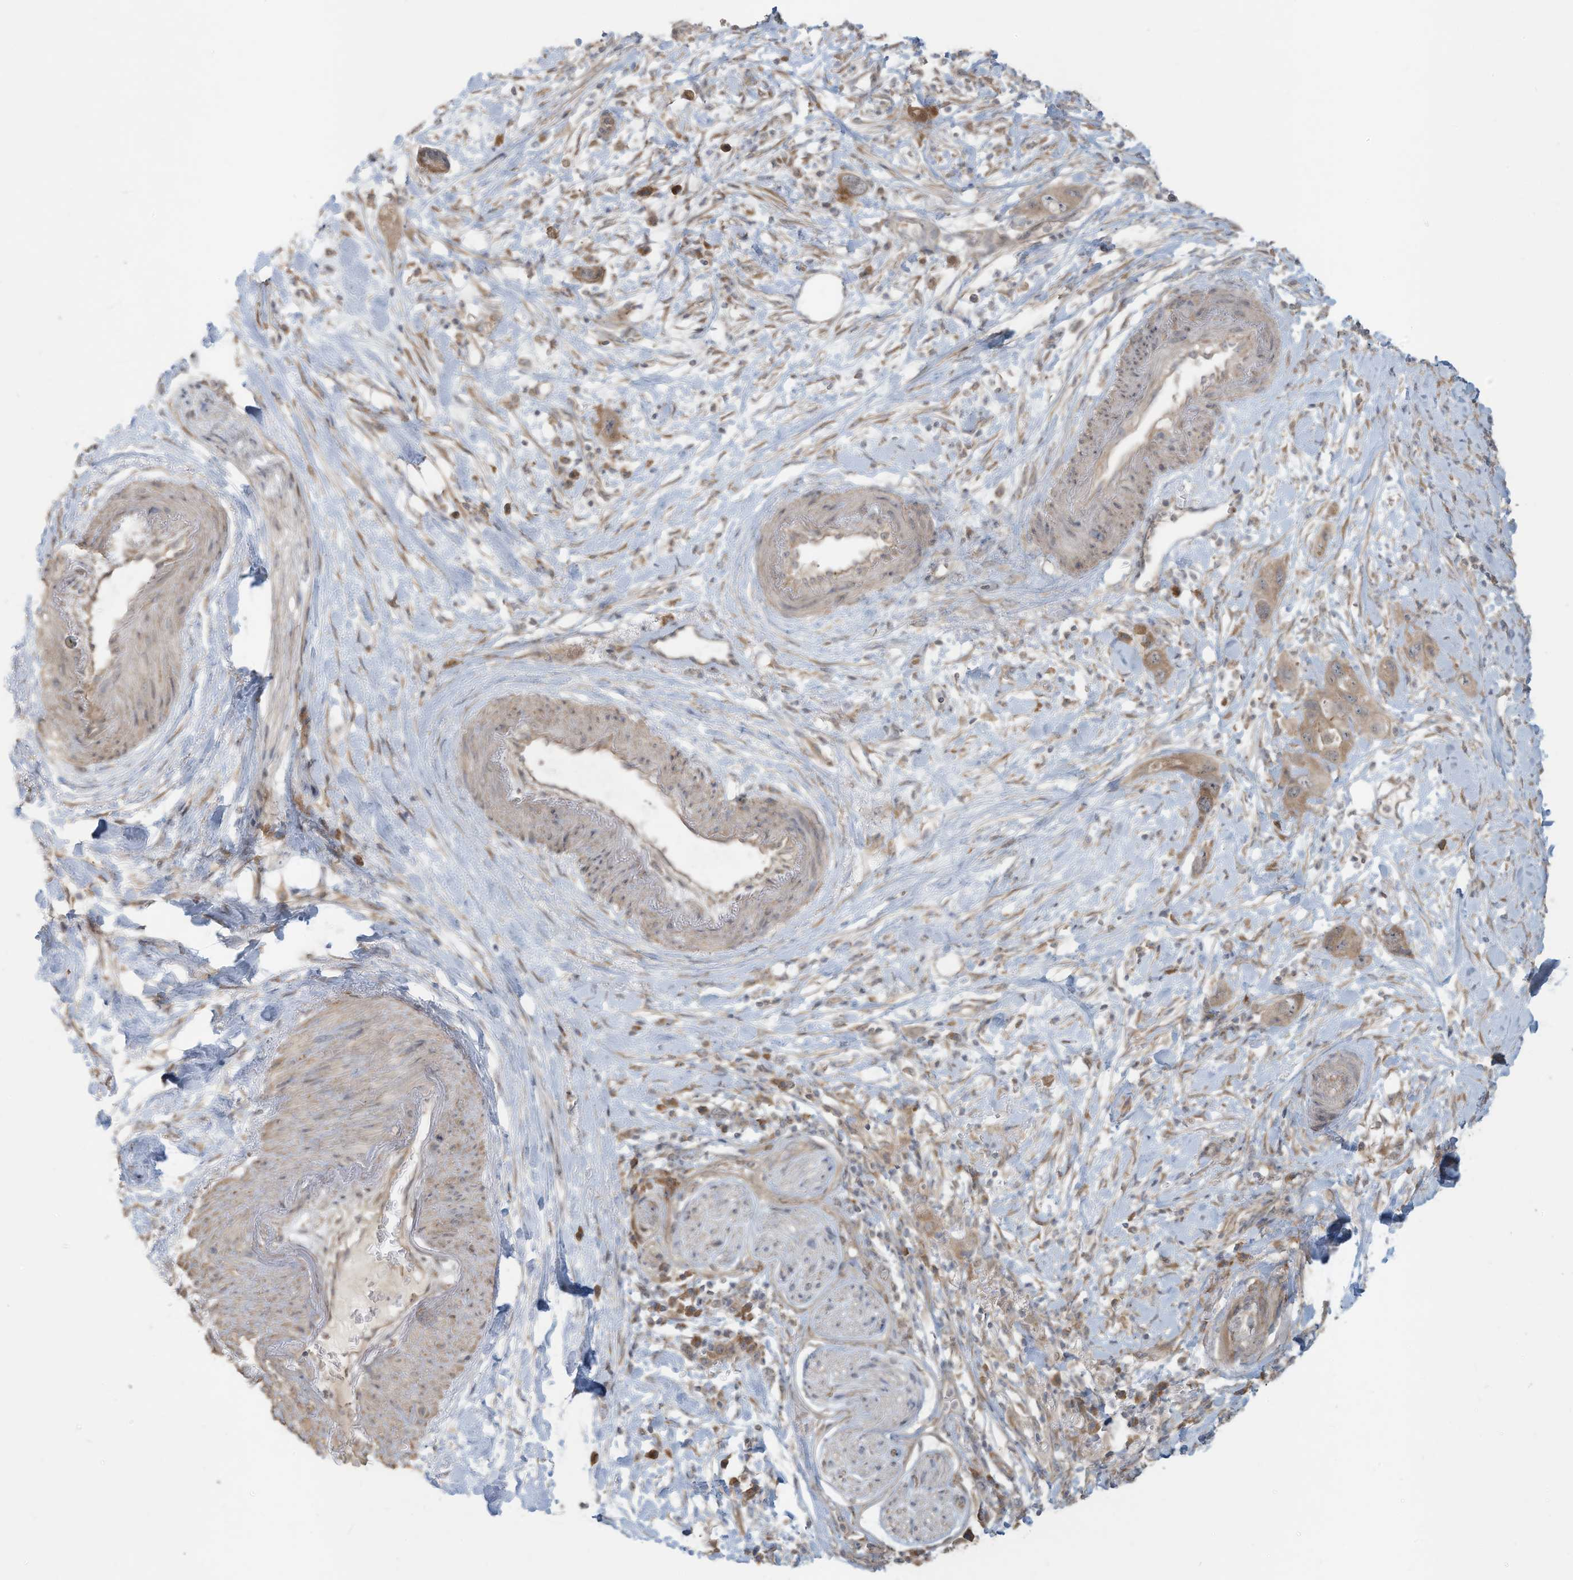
{"staining": {"intensity": "moderate", "quantity": ">75%", "location": "cytoplasmic/membranous"}, "tissue": "pancreatic cancer", "cell_type": "Tumor cells", "image_type": "cancer", "snomed": [{"axis": "morphology", "description": "Adenocarcinoma, NOS"}, {"axis": "topography", "description": "Pancreas"}], "caption": "DAB immunohistochemical staining of human pancreatic adenocarcinoma exhibits moderate cytoplasmic/membranous protein staining in approximately >75% of tumor cells. (Brightfield microscopy of DAB IHC at high magnification).", "gene": "MAGIX", "patient": {"sex": "female", "age": 71}}